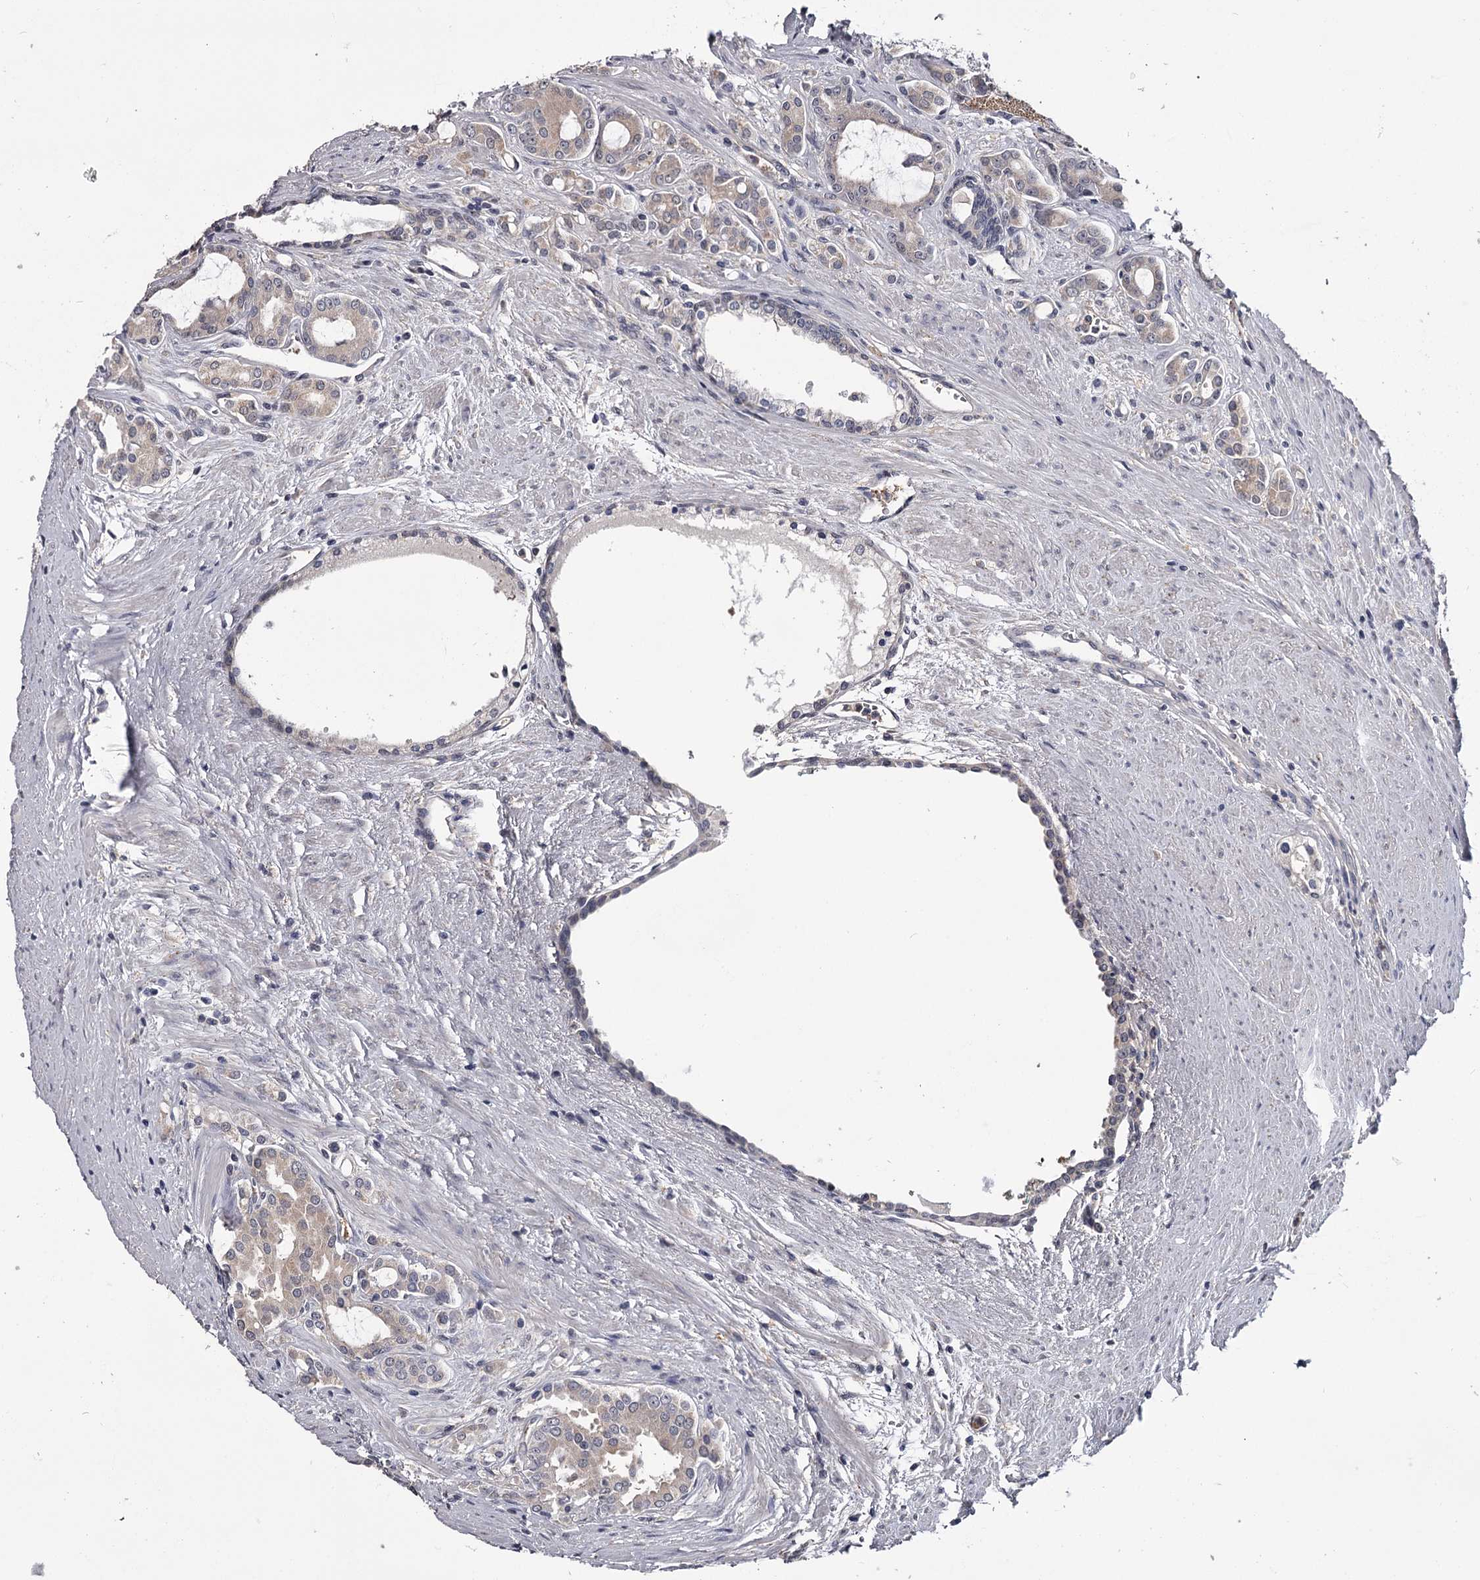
{"staining": {"intensity": "weak", "quantity": ">75%", "location": "cytoplasmic/membranous"}, "tissue": "prostate cancer", "cell_type": "Tumor cells", "image_type": "cancer", "snomed": [{"axis": "morphology", "description": "Adenocarcinoma, High grade"}, {"axis": "topography", "description": "Prostate"}], "caption": "This photomicrograph displays immunohistochemistry (IHC) staining of adenocarcinoma (high-grade) (prostate), with low weak cytoplasmic/membranous positivity in about >75% of tumor cells.", "gene": "GSTO1", "patient": {"sex": "male", "age": 72}}